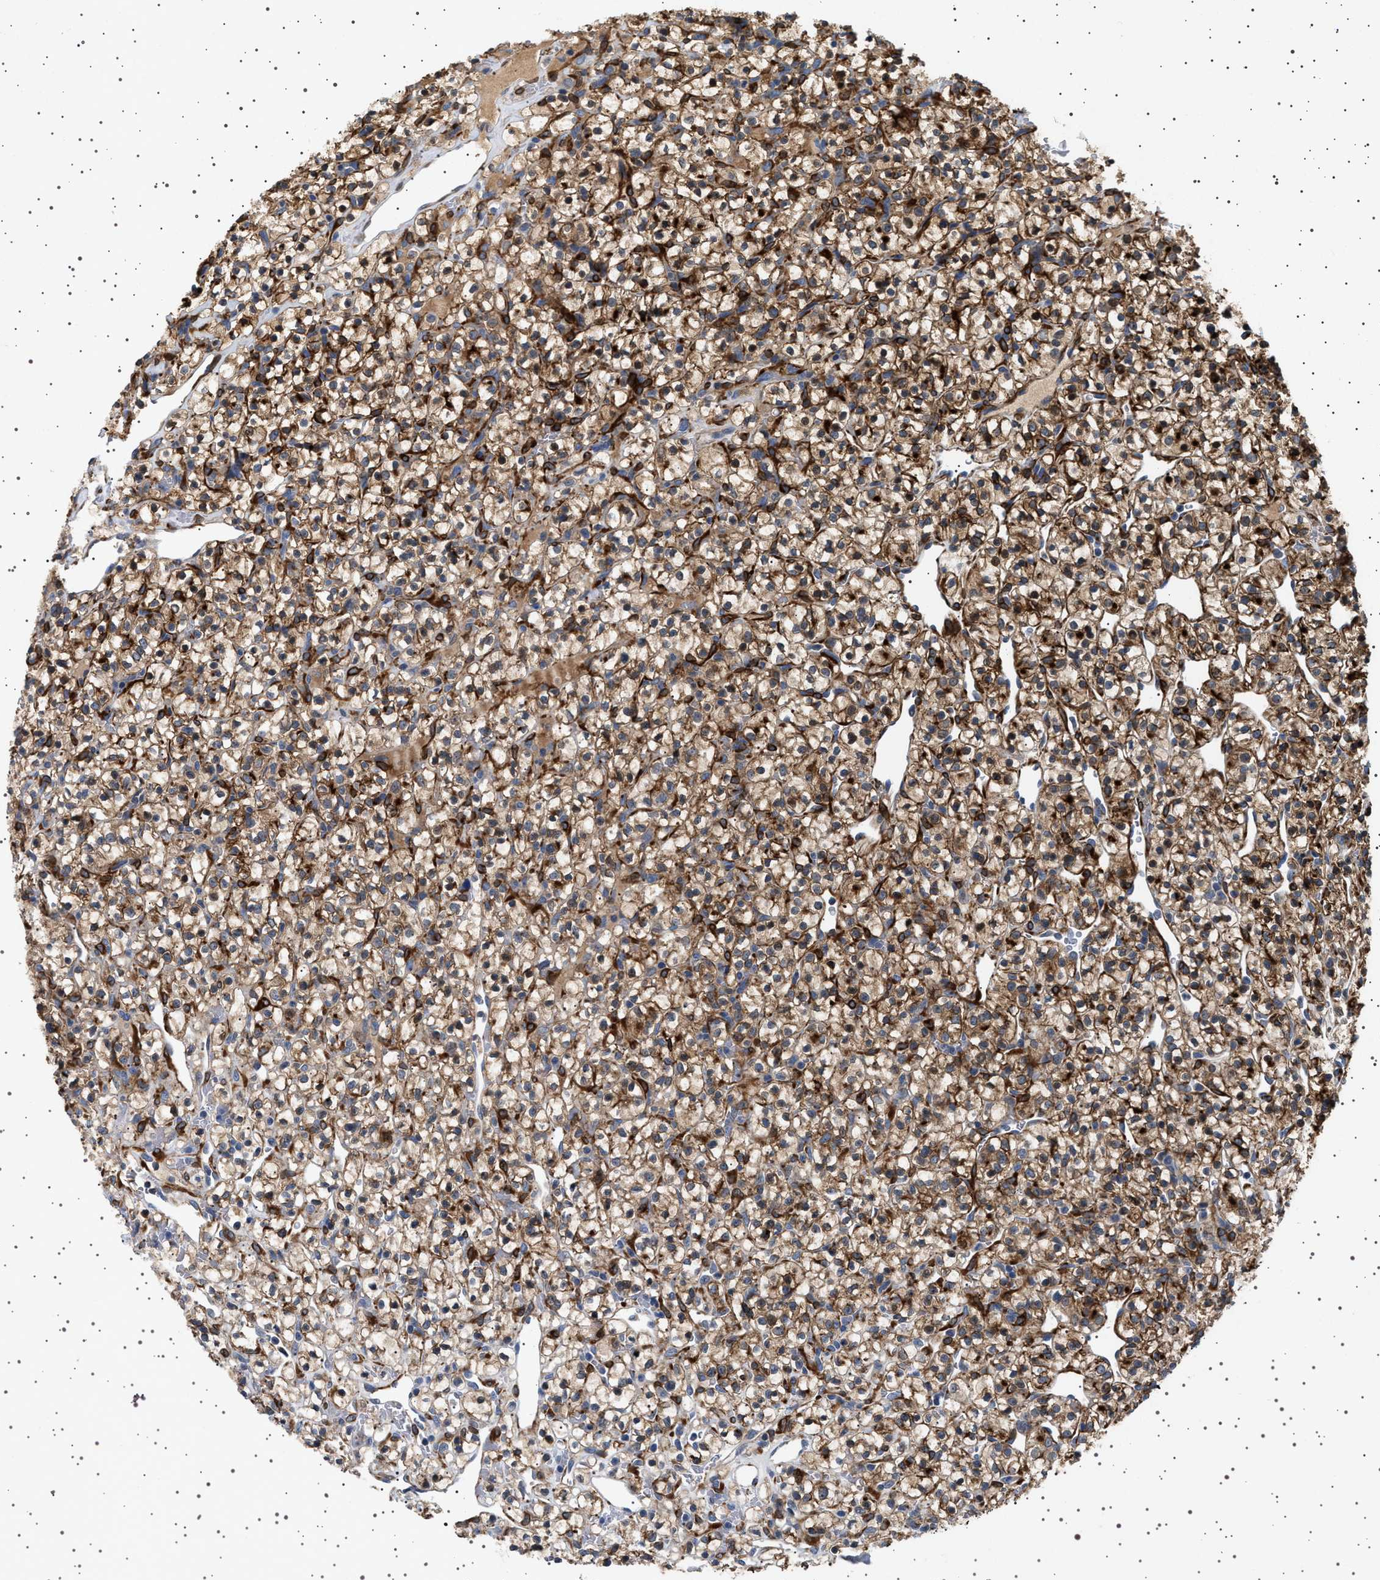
{"staining": {"intensity": "strong", "quantity": ">75%", "location": "cytoplasmic/membranous"}, "tissue": "renal cancer", "cell_type": "Tumor cells", "image_type": "cancer", "snomed": [{"axis": "morphology", "description": "Adenocarcinoma, NOS"}, {"axis": "topography", "description": "Kidney"}], "caption": "Protein analysis of renal cancer tissue reveals strong cytoplasmic/membranous staining in approximately >75% of tumor cells.", "gene": "GUCY1B1", "patient": {"sex": "female", "age": 57}}